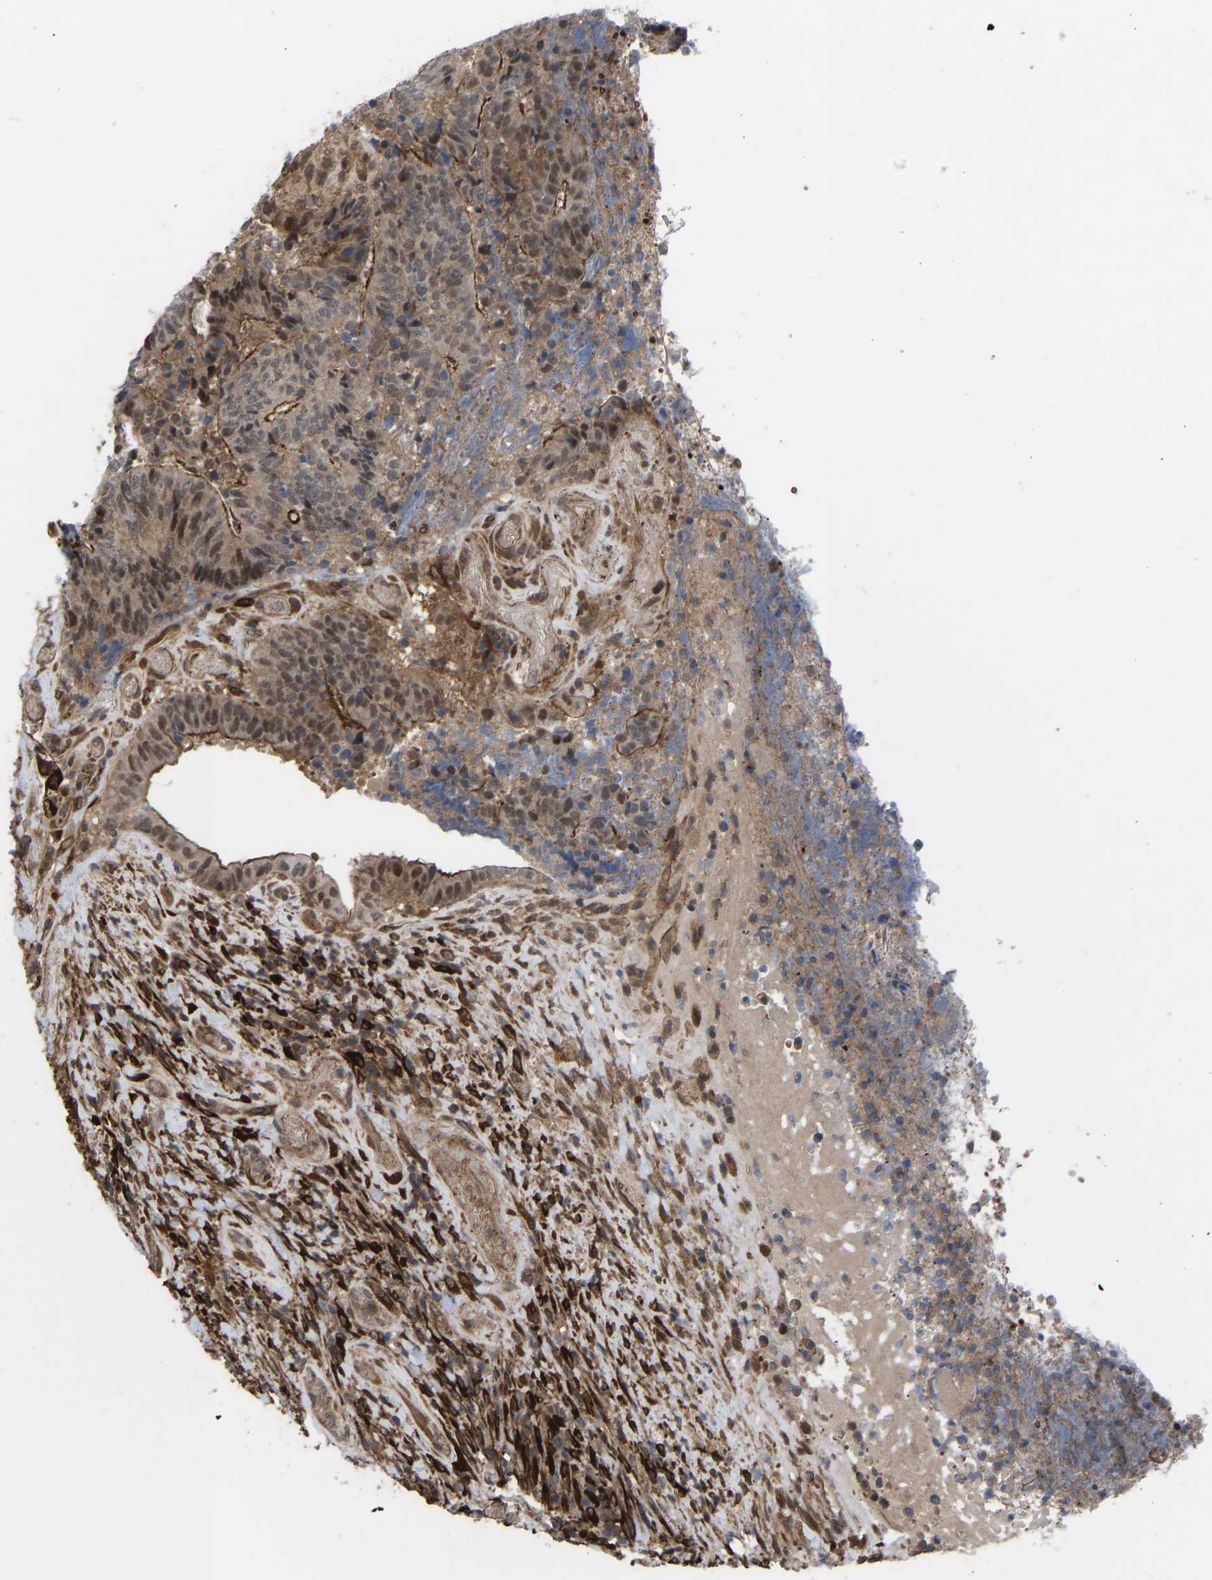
{"staining": {"intensity": "moderate", "quantity": ">75%", "location": "cytoplasmic/membranous,nuclear"}, "tissue": "colorectal cancer", "cell_type": "Tumor cells", "image_type": "cancer", "snomed": [{"axis": "morphology", "description": "Adenocarcinoma, NOS"}, {"axis": "topography", "description": "Rectum"}], "caption": "Moderate cytoplasmic/membranous and nuclear positivity for a protein is present in about >75% of tumor cells of colorectal adenocarcinoma using immunohistochemistry (IHC).", "gene": "CYP7B1", "patient": {"sex": "male", "age": 72}}